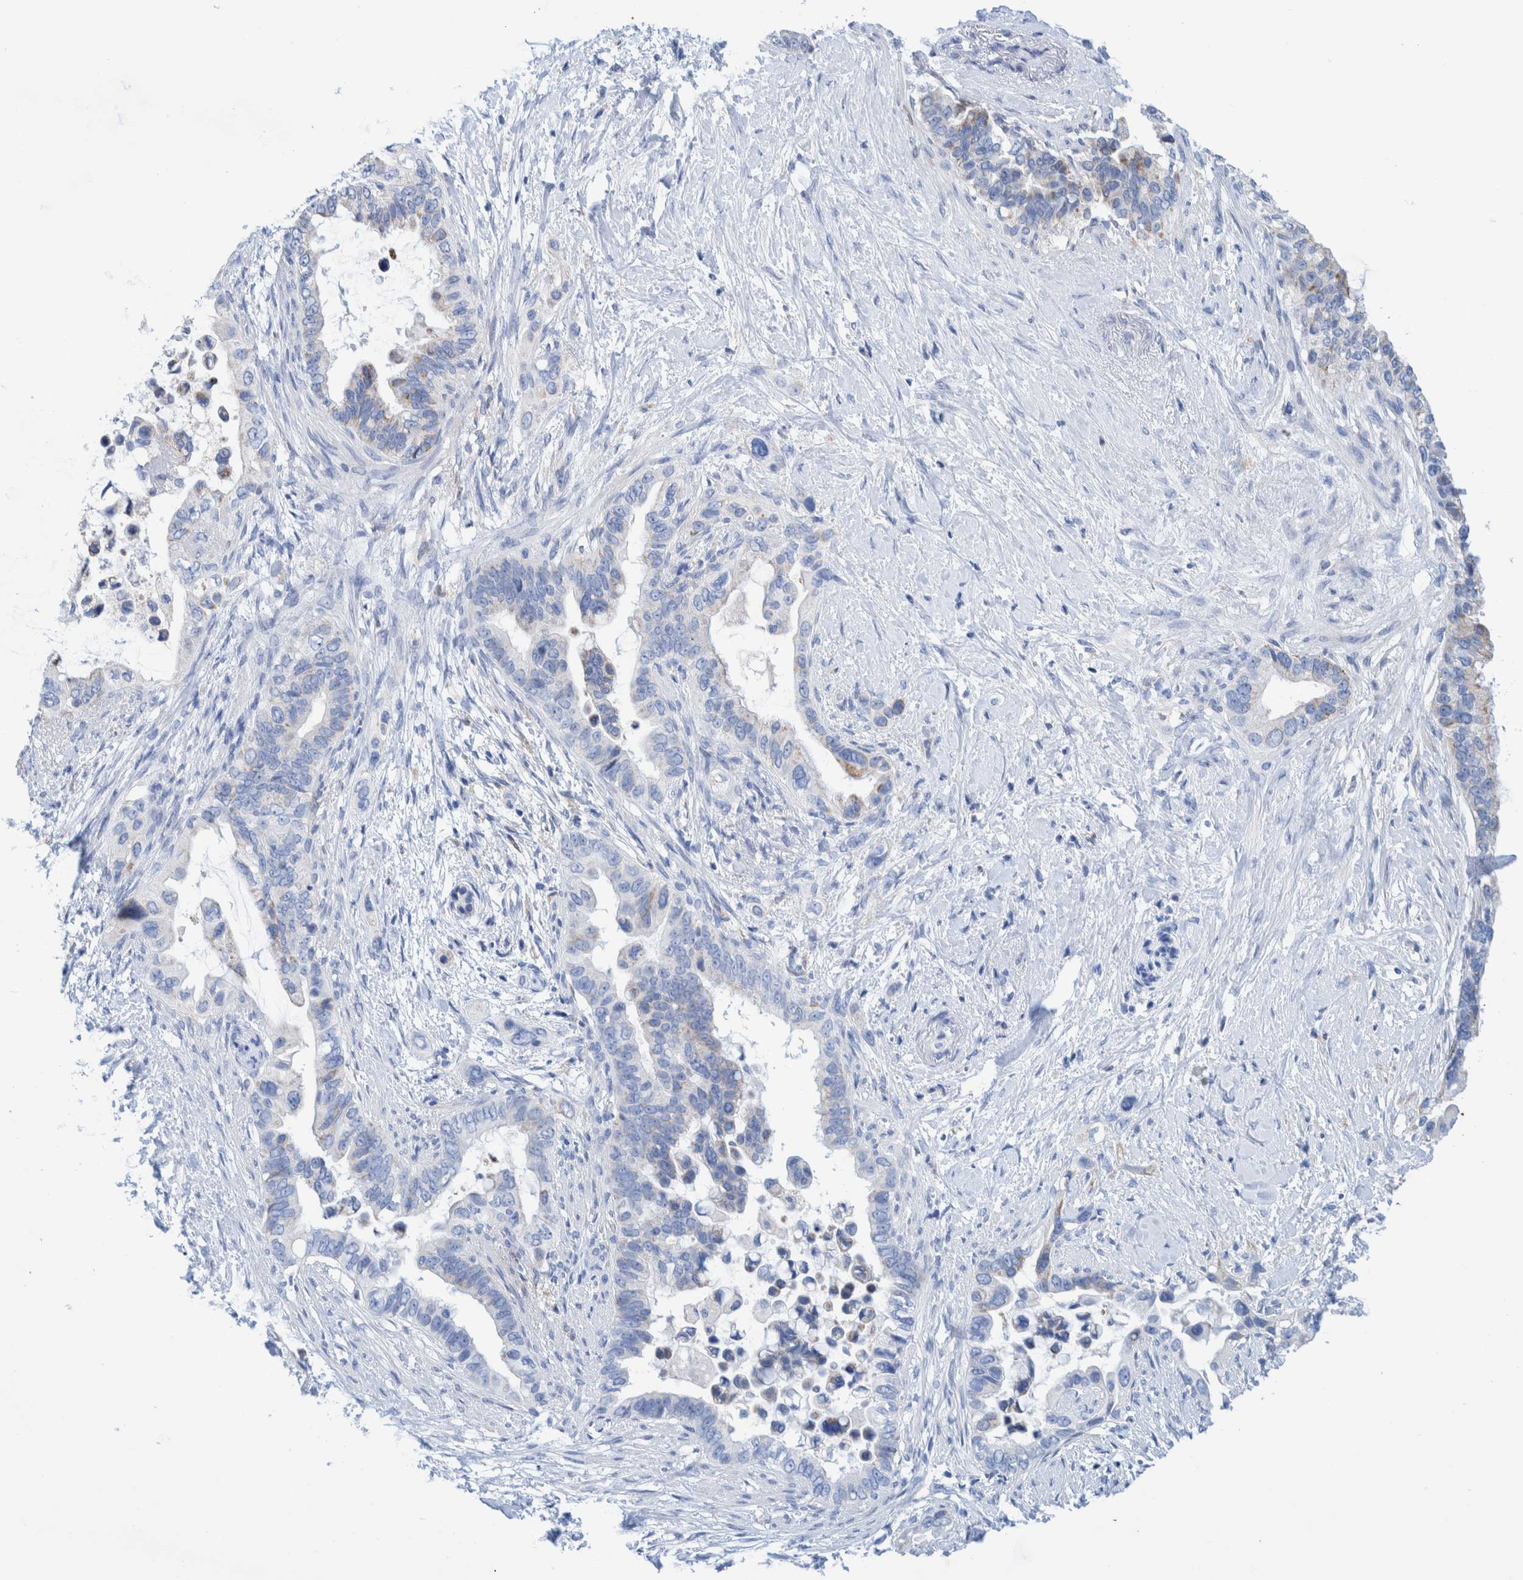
{"staining": {"intensity": "weak", "quantity": "<25%", "location": "cytoplasmic/membranous"}, "tissue": "pancreatic cancer", "cell_type": "Tumor cells", "image_type": "cancer", "snomed": [{"axis": "morphology", "description": "Adenocarcinoma, NOS"}, {"axis": "topography", "description": "Pancreas"}], "caption": "Immunohistochemical staining of pancreatic adenocarcinoma displays no significant expression in tumor cells.", "gene": "KRT14", "patient": {"sex": "female", "age": 56}}